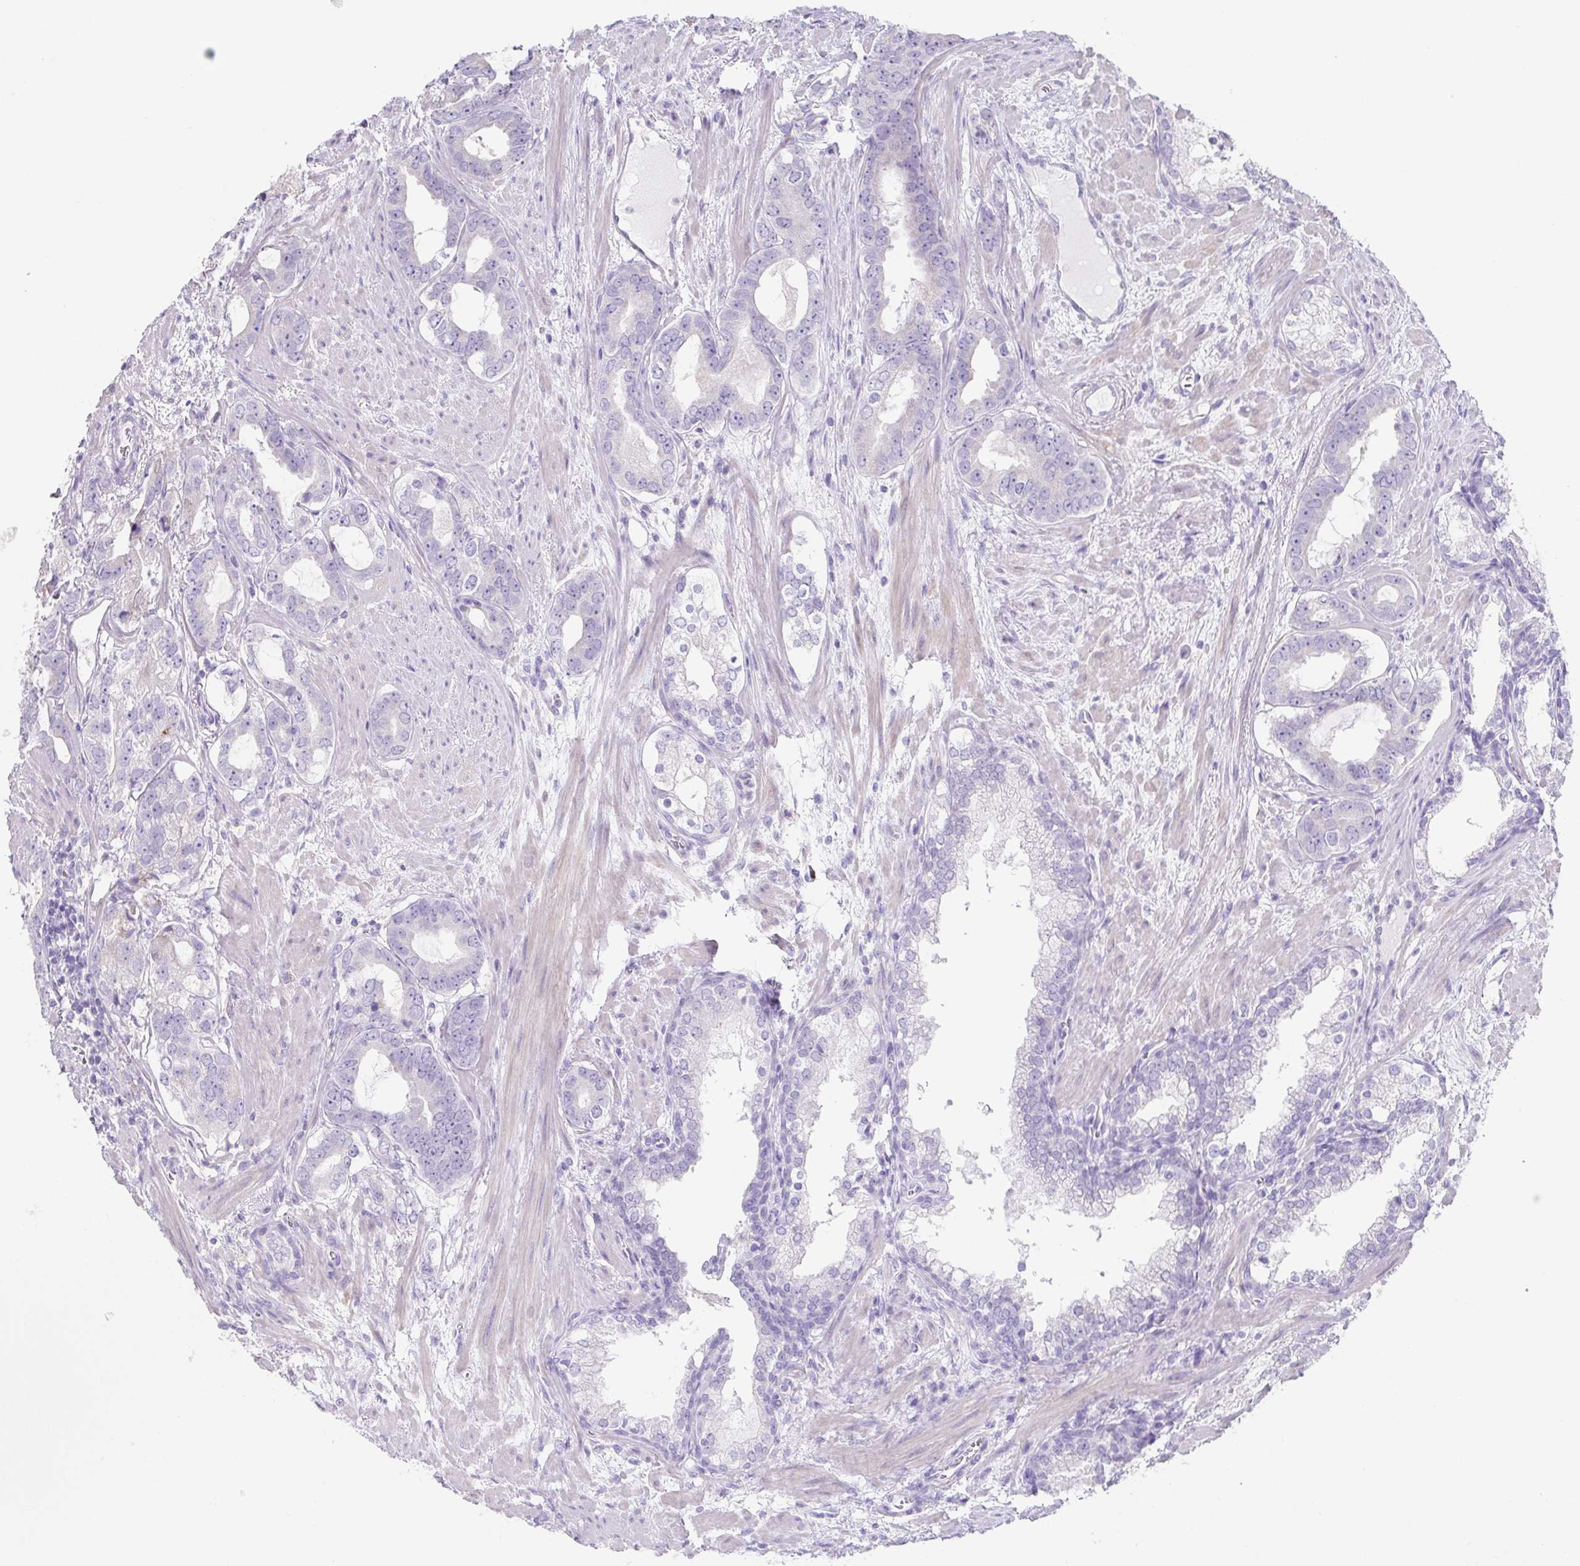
{"staining": {"intensity": "negative", "quantity": "none", "location": "none"}, "tissue": "prostate cancer", "cell_type": "Tumor cells", "image_type": "cancer", "snomed": [{"axis": "morphology", "description": "Adenocarcinoma, High grade"}, {"axis": "topography", "description": "Prostate"}], "caption": "The image reveals no significant expression in tumor cells of prostate cancer (high-grade adenocarcinoma).", "gene": "HDGFL1", "patient": {"sex": "male", "age": 75}}